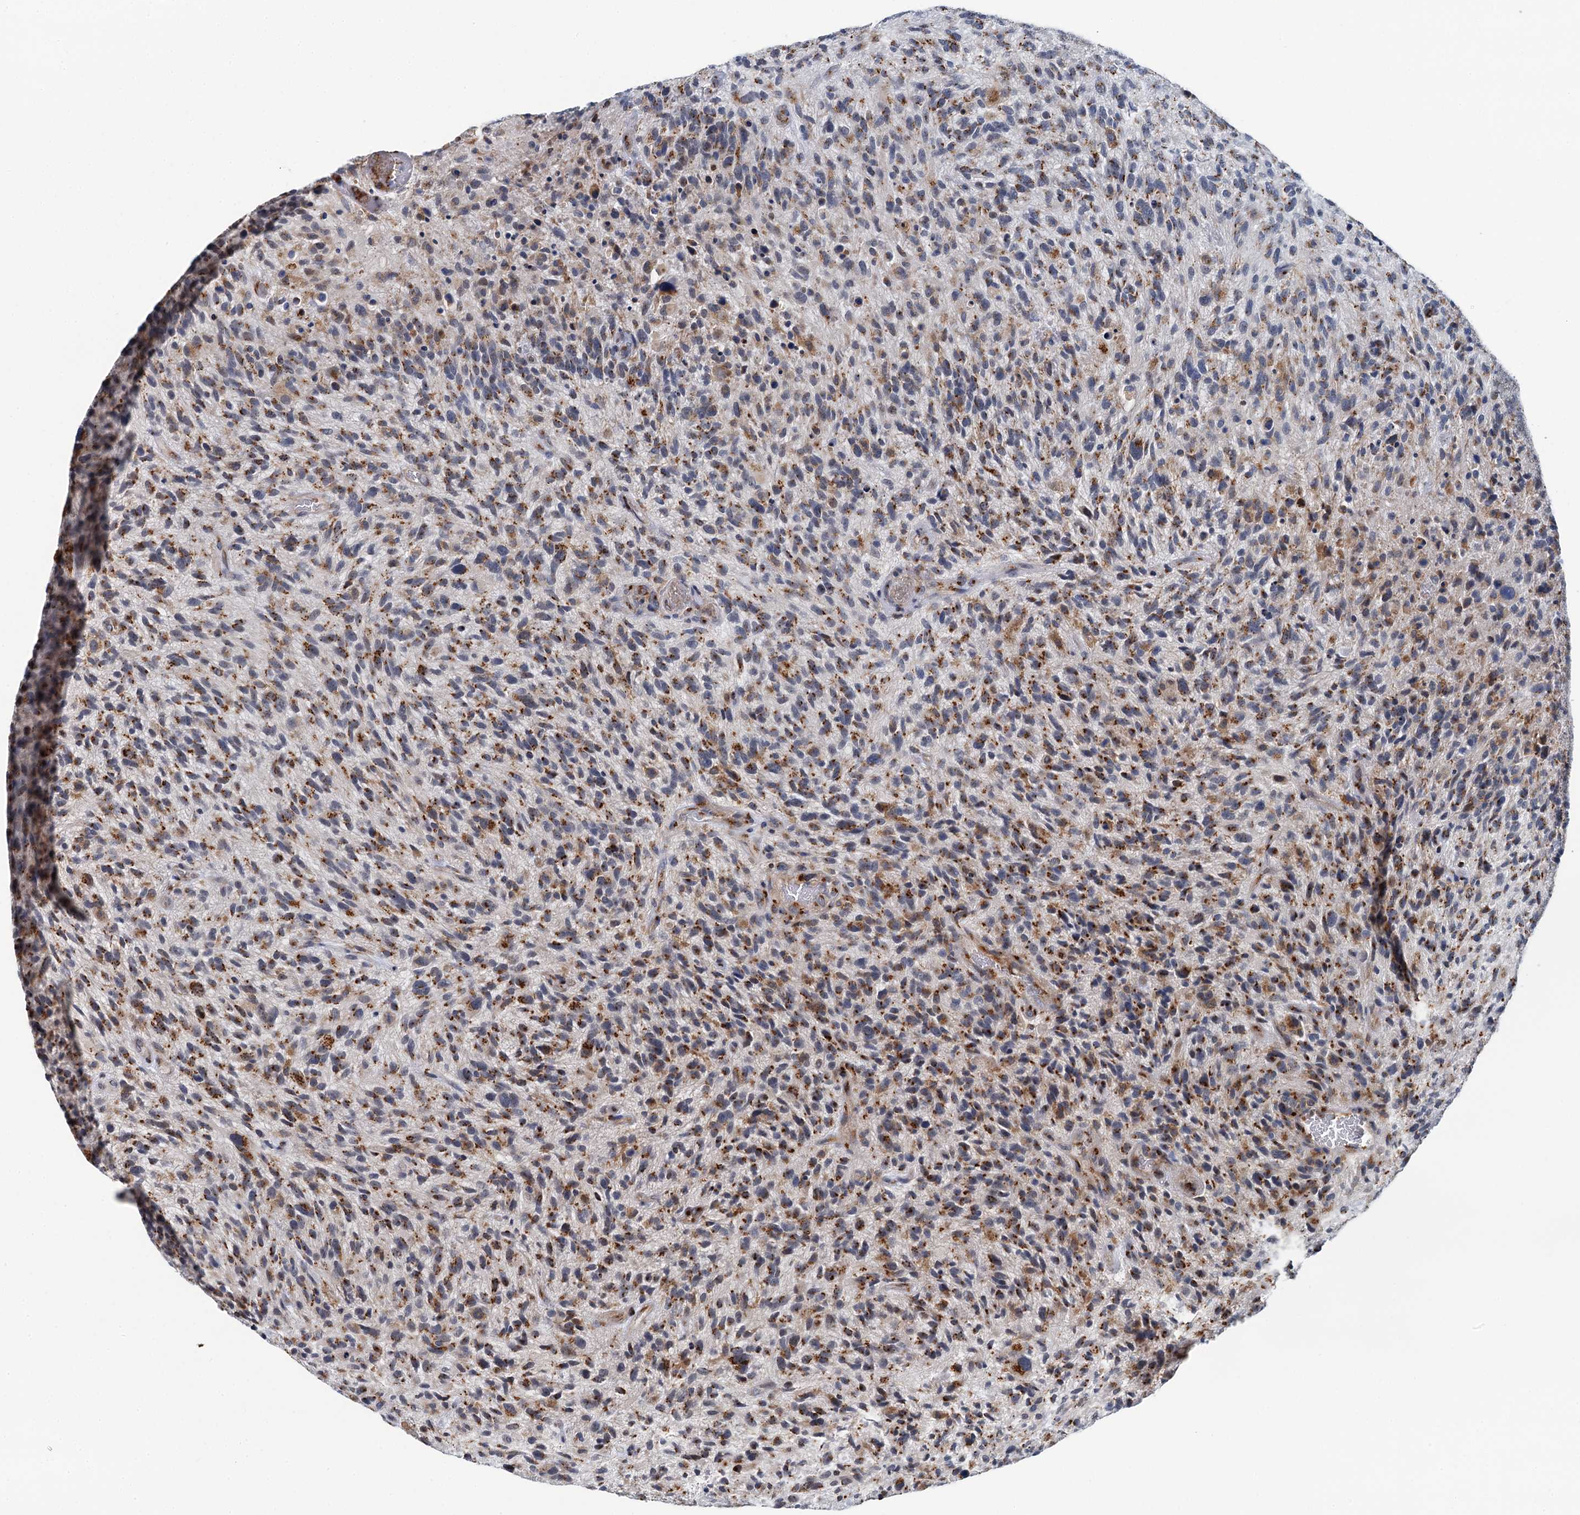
{"staining": {"intensity": "moderate", "quantity": "25%-75%", "location": "cytoplasmic/membranous"}, "tissue": "glioma", "cell_type": "Tumor cells", "image_type": "cancer", "snomed": [{"axis": "morphology", "description": "Glioma, malignant, High grade"}, {"axis": "topography", "description": "Brain"}], "caption": "An immunohistochemistry histopathology image of tumor tissue is shown. Protein staining in brown labels moderate cytoplasmic/membranous positivity in malignant glioma (high-grade) within tumor cells.", "gene": "BET1L", "patient": {"sex": "male", "age": 47}}